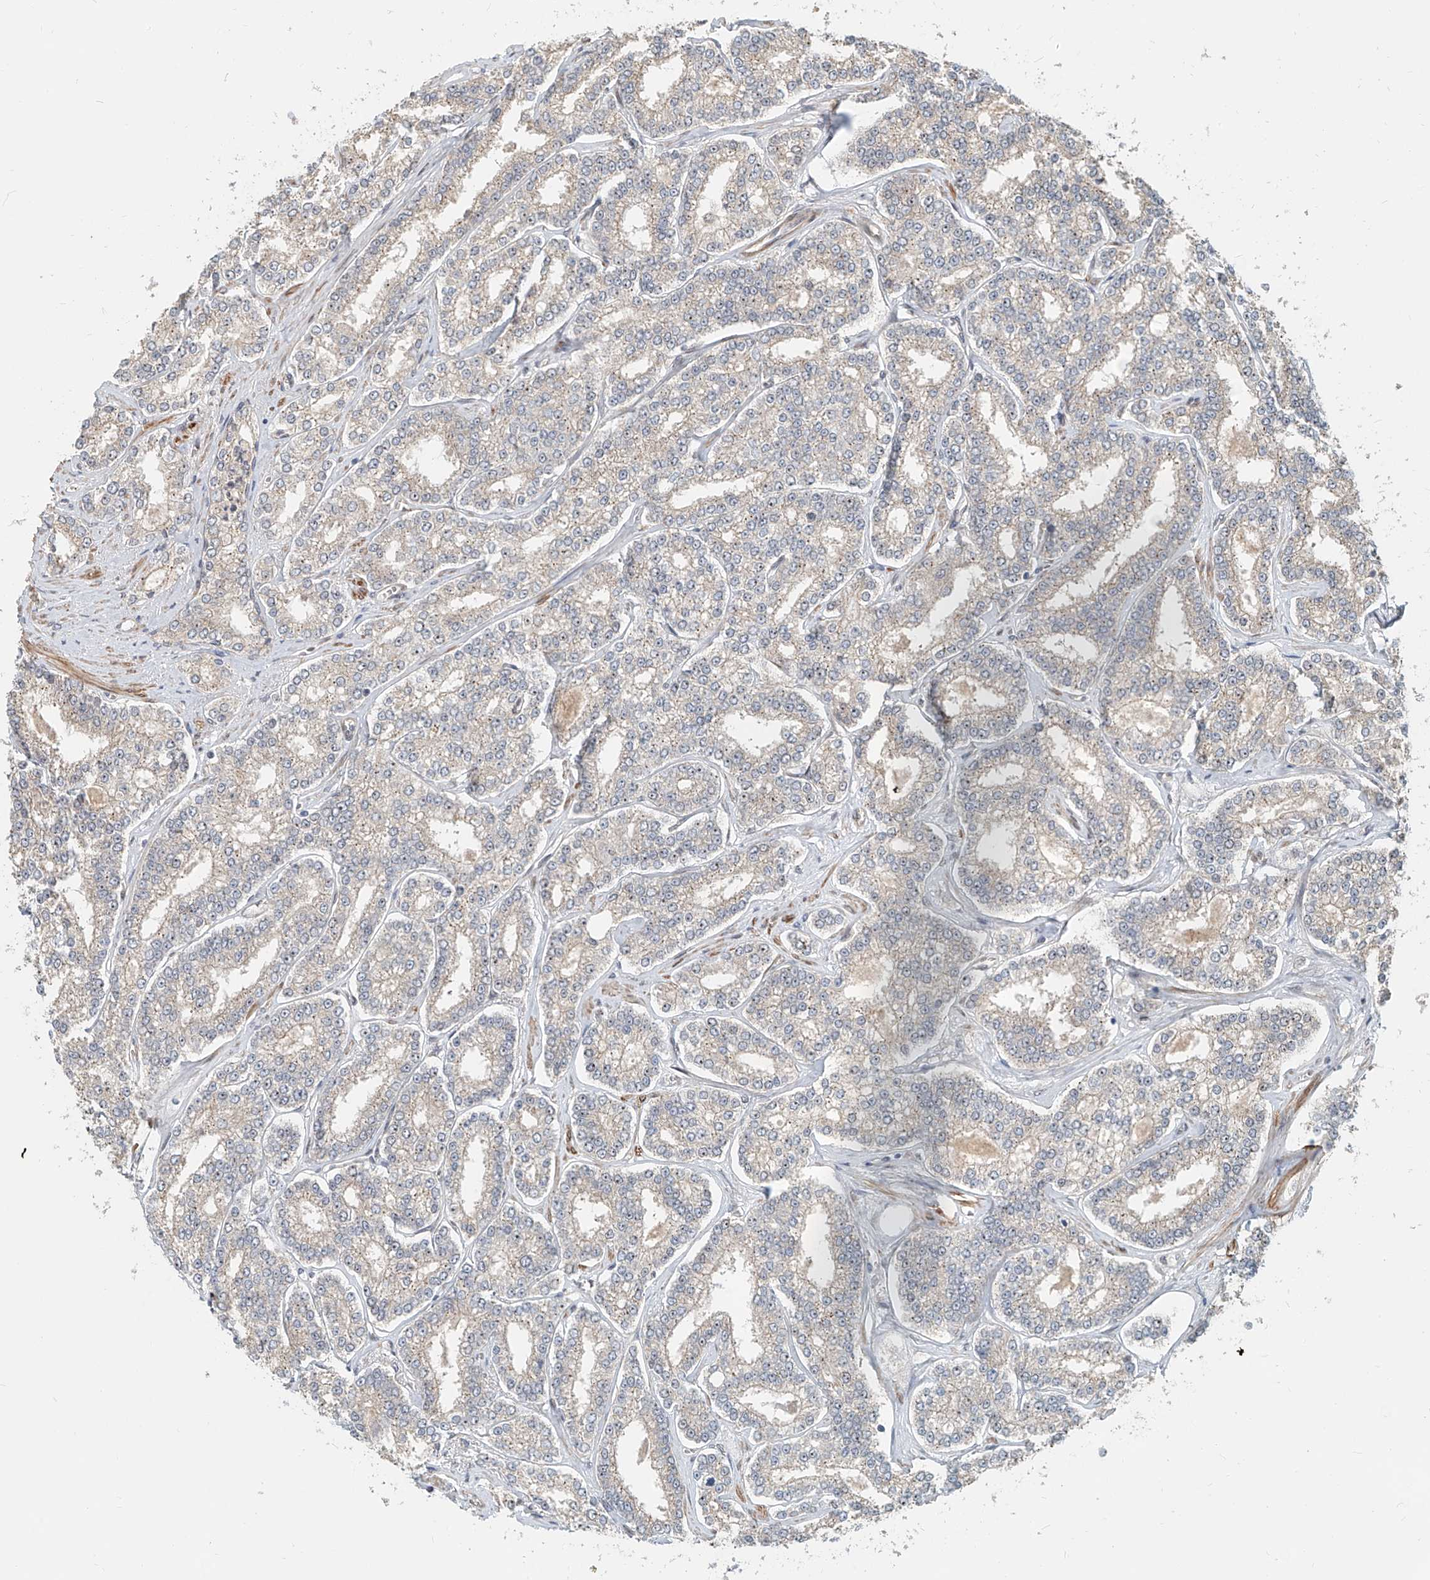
{"staining": {"intensity": "weak", "quantity": "<25%", "location": "cytoplasmic/membranous"}, "tissue": "prostate cancer", "cell_type": "Tumor cells", "image_type": "cancer", "snomed": [{"axis": "morphology", "description": "Normal tissue, NOS"}, {"axis": "morphology", "description": "Adenocarcinoma, High grade"}, {"axis": "topography", "description": "Prostate"}], "caption": "Tumor cells are negative for protein expression in human prostate cancer.", "gene": "SASH1", "patient": {"sex": "male", "age": 83}}